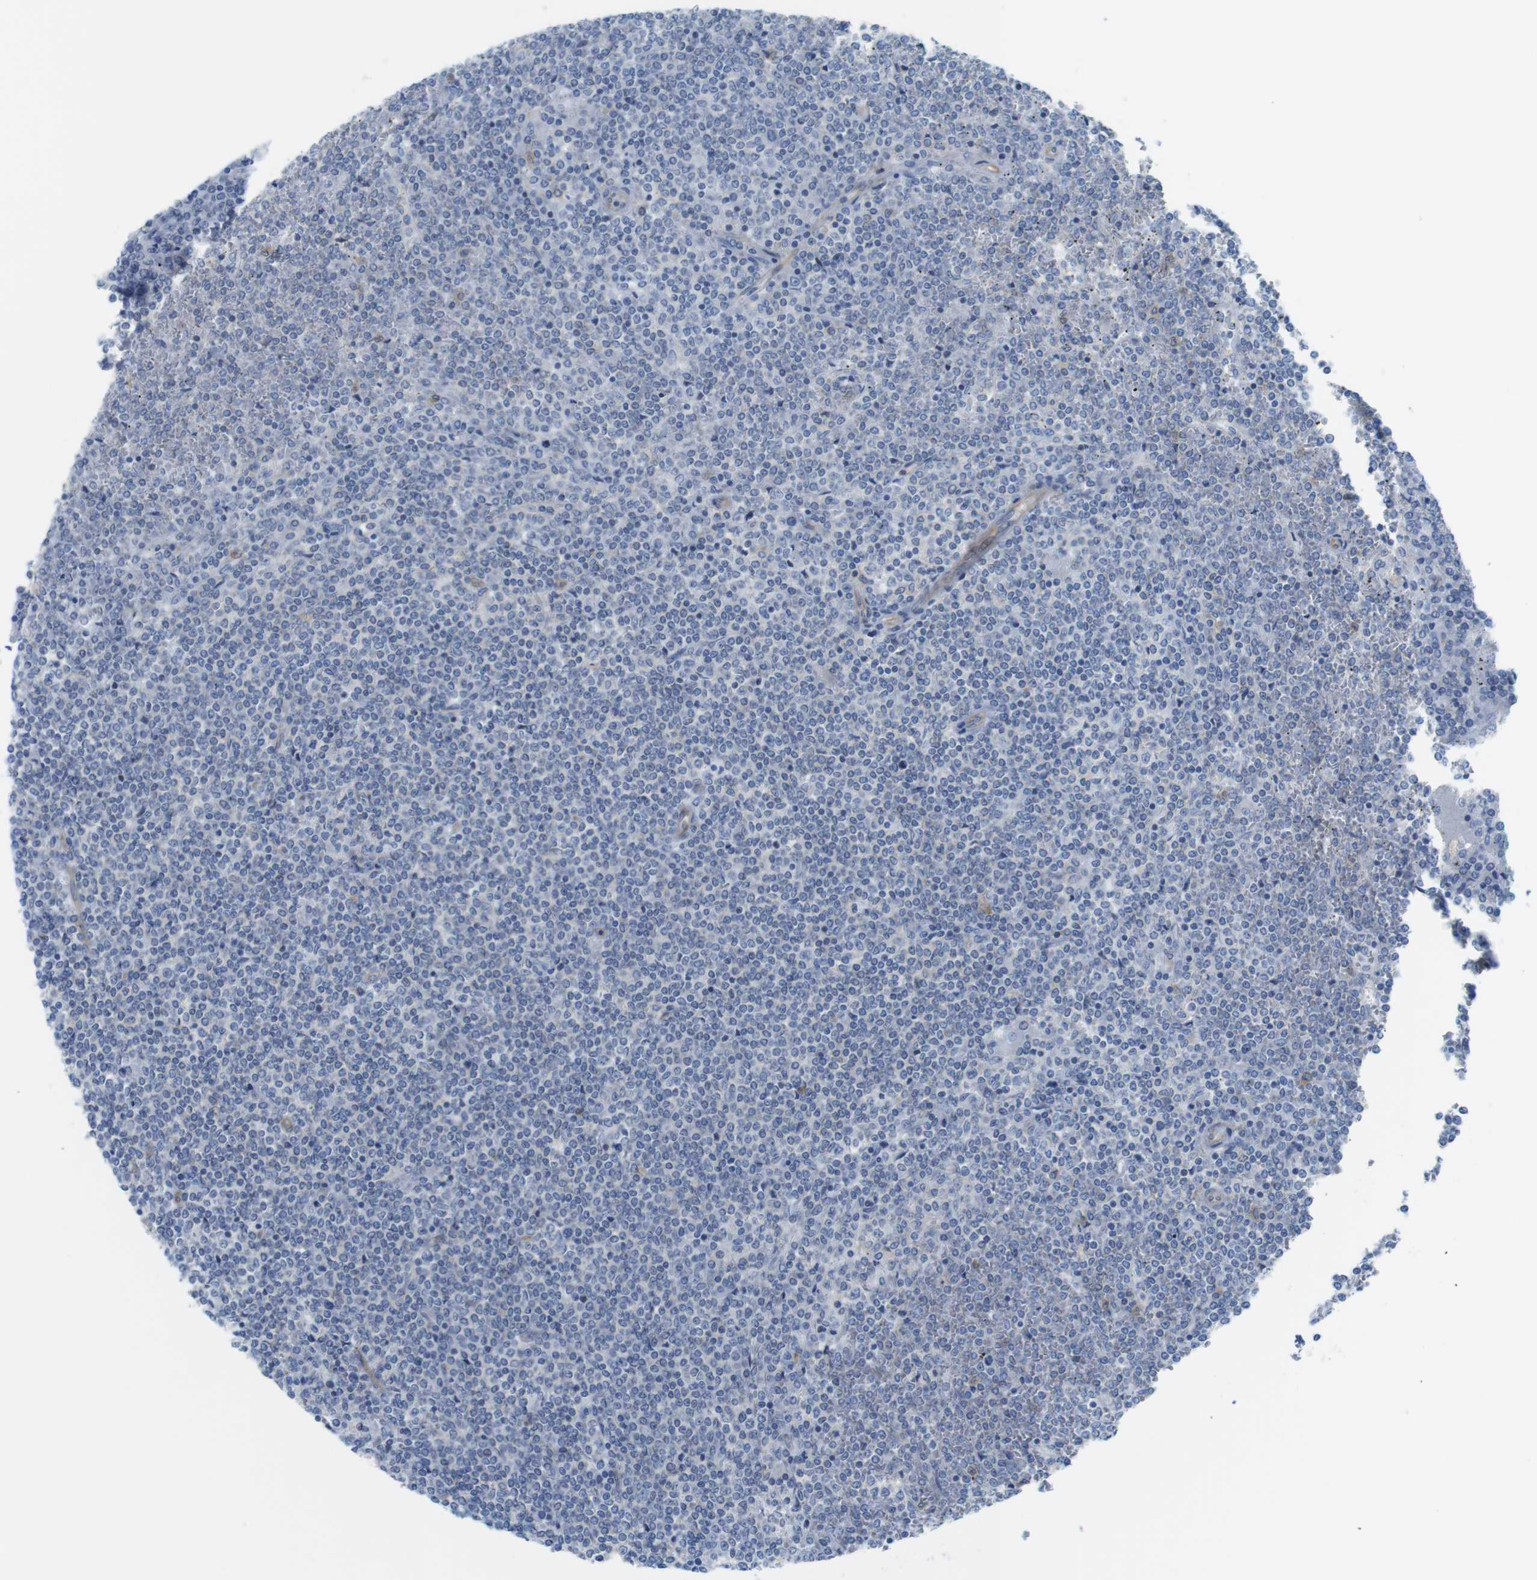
{"staining": {"intensity": "negative", "quantity": "none", "location": "none"}, "tissue": "lymphoma", "cell_type": "Tumor cells", "image_type": "cancer", "snomed": [{"axis": "morphology", "description": "Malignant lymphoma, non-Hodgkin's type, Low grade"}, {"axis": "topography", "description": "Spleen"}], "caption": "IHC of human low-grade malignant lymphoma, non-Hodgkin's type demonstrates no positivity in tumor cells.", "gene": "DIAPH2", "patient": {"sex": "female", "age": 19}}